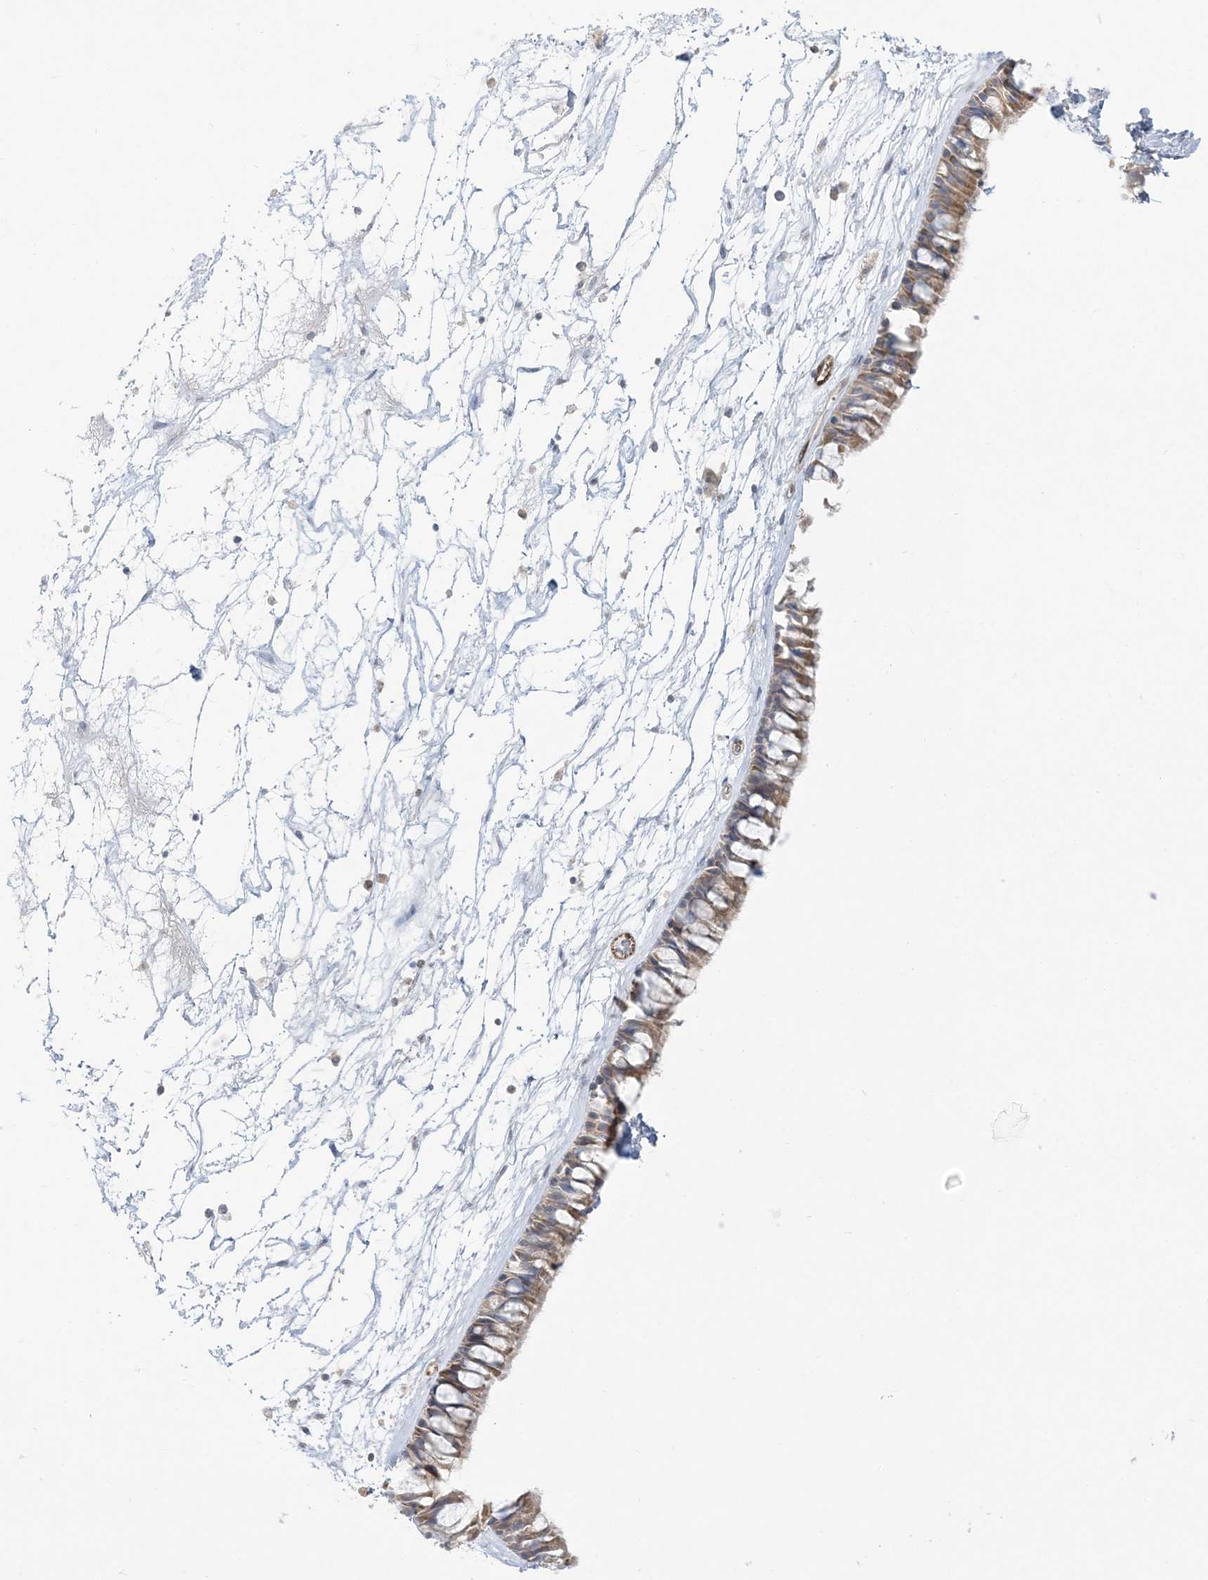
{"staining": {"intensity": "moderate", "quantity": "25%-75%", "location": "cytoplasmic/membranous"}, "tissue": "nasopharynx", "cell_type": "Respiratory epithelial cells", "image_type": "normal", "snomed": [{"axis": "morphology", "description": "Normal tissue, NOS"}, {"axis": "topography", "description": "Nasopharynx"}], "caption": "IHC (DAB) staining of unremarkable nasopharynx displays moderate cytoplasmic/membranous protein positivity in approximately 25%-75% of respiratory epithelial cells.", "gene": "INPP1", "patient": {"sex": "male", "age": 64}}